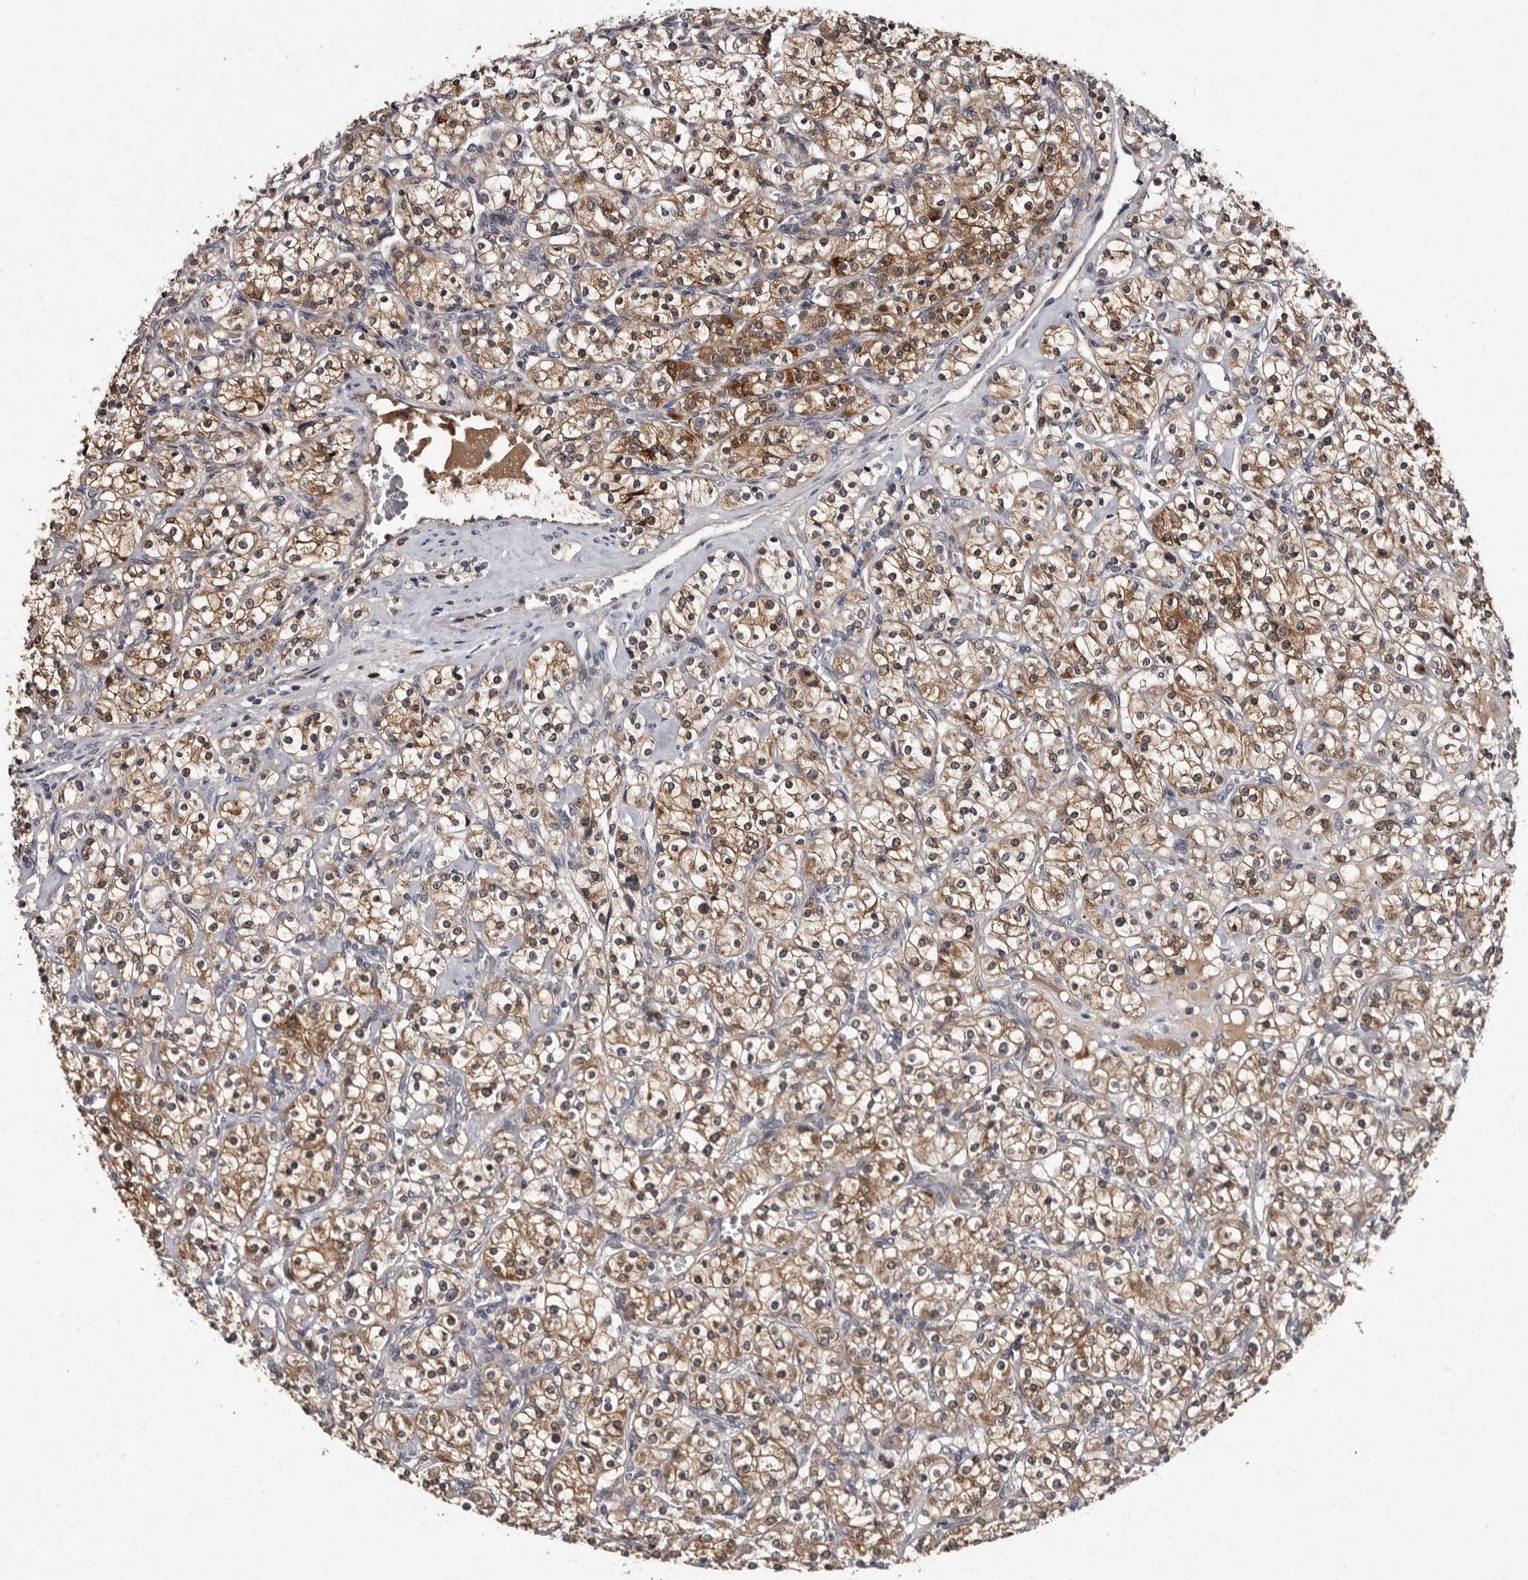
{"staining": {"intensity": "moderate", "quantity": ">75%", "location": "cytoplasmic/membranous"}, "tissue": "renal cancer", "cell_type": "Tumor cells", "image_type": "cancer", "snomed": [{"axis": "morphology", "description": "Adenocarcinoma, NOS"}, {"axis": "topography", "description": "Kidney"}], "caption": "Approximately >75% of tumor cells in human adenocarcinoma (renal) show moderate cytoplasmic/membranous protein expression as visualized by brown immunohistochemical staining.", "gene": "DNPH1", "patient": {"sex": "male", "age": 77}}